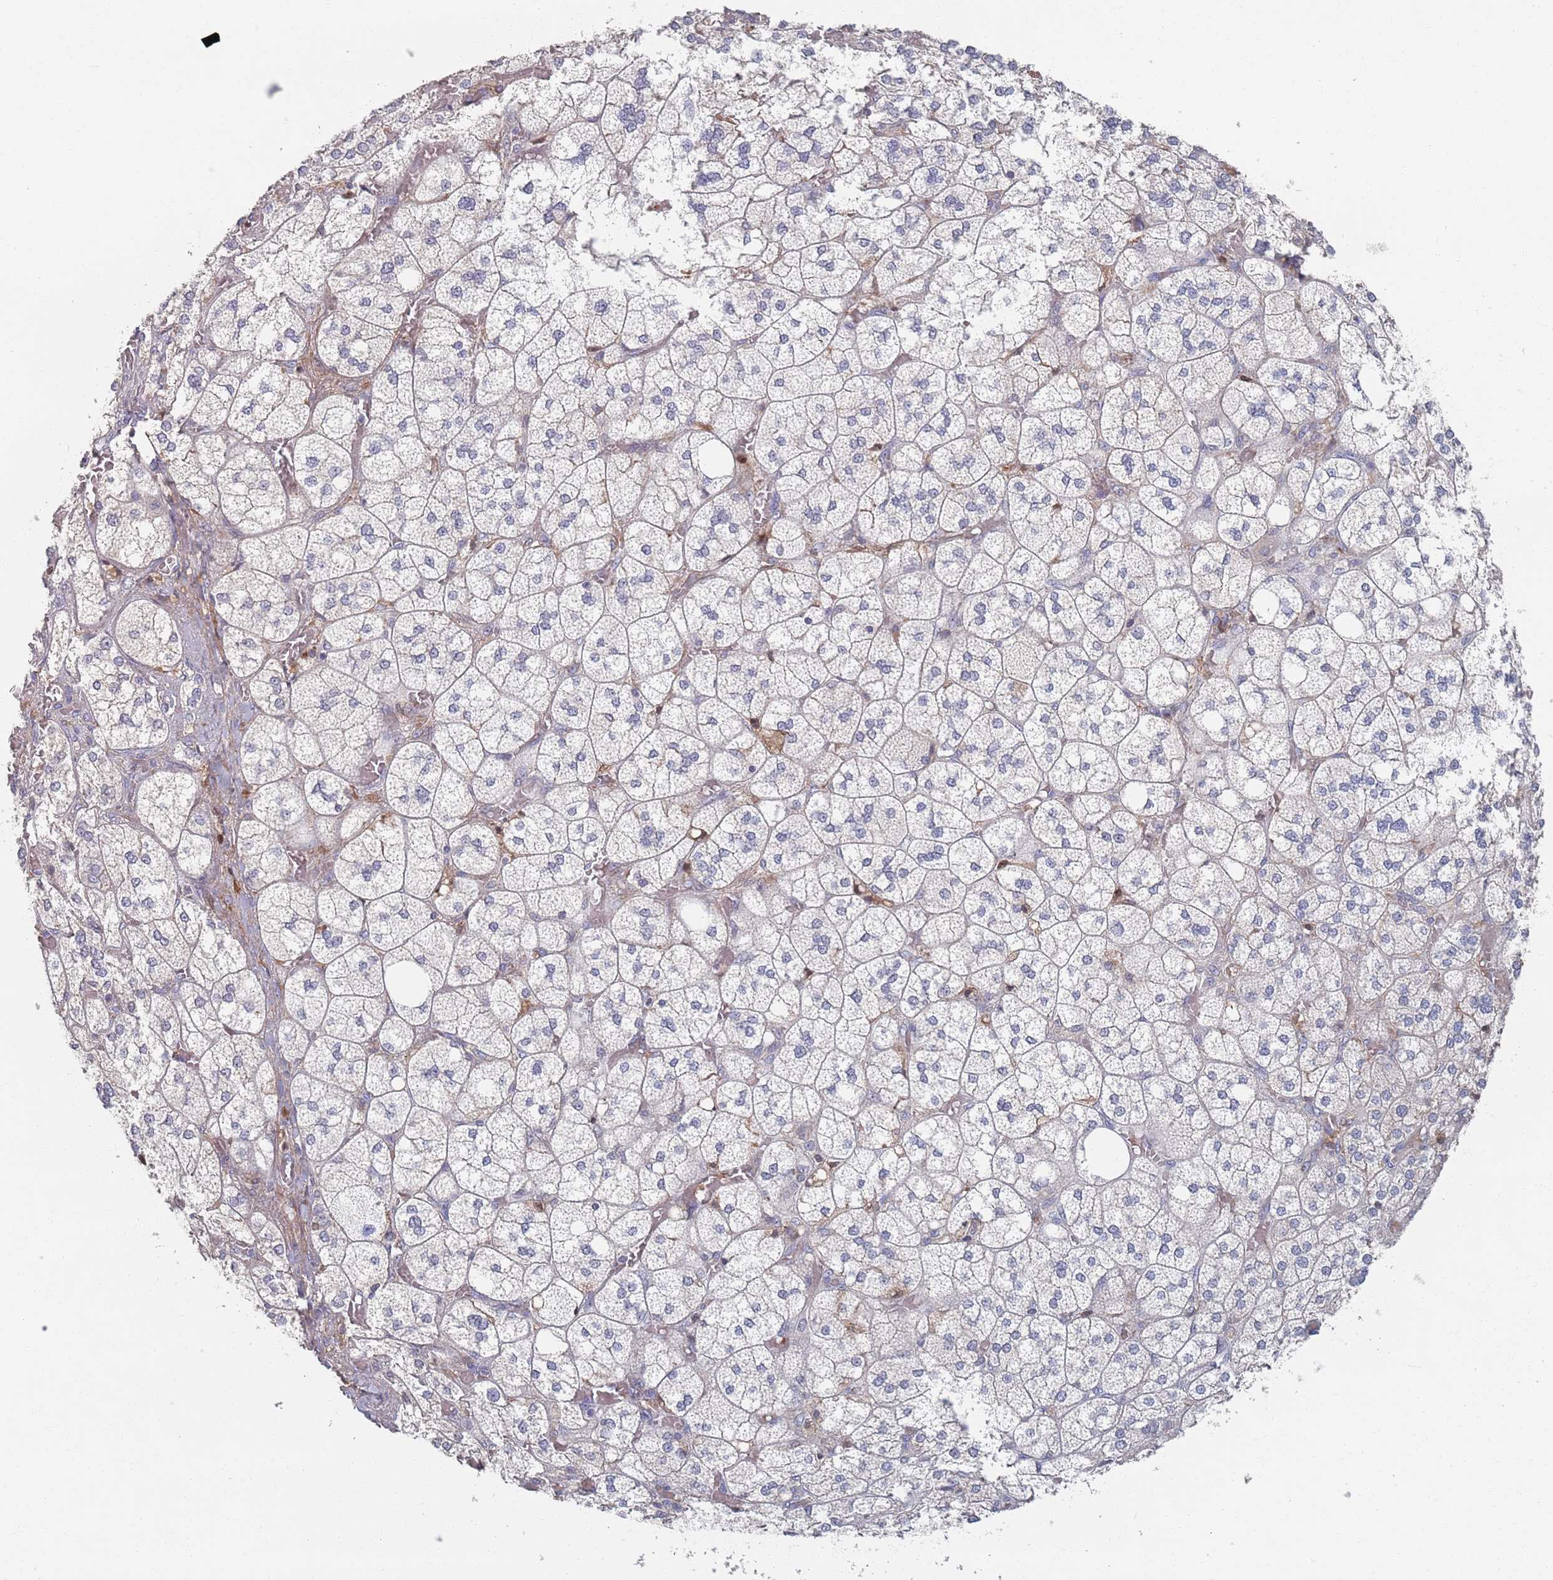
{"staining": {"intensity": "negative", "quantity": "none", "location": "none"}, "tissue": "adrenal gland", "cell_type": "Glandular cells", "image_type": "normal", "snomed": [{"axis": "morphology", "description": "Normal tissue, NOS"}, {"axis": "topography", "description": "Adrenal gland"}], "caption": "This is an IHC histopathology image of normal human adrenal gland. There is no expression in glandular cells.", "gene": "PLEKHA4", "patient": {"sex": "male", "age": 61}}